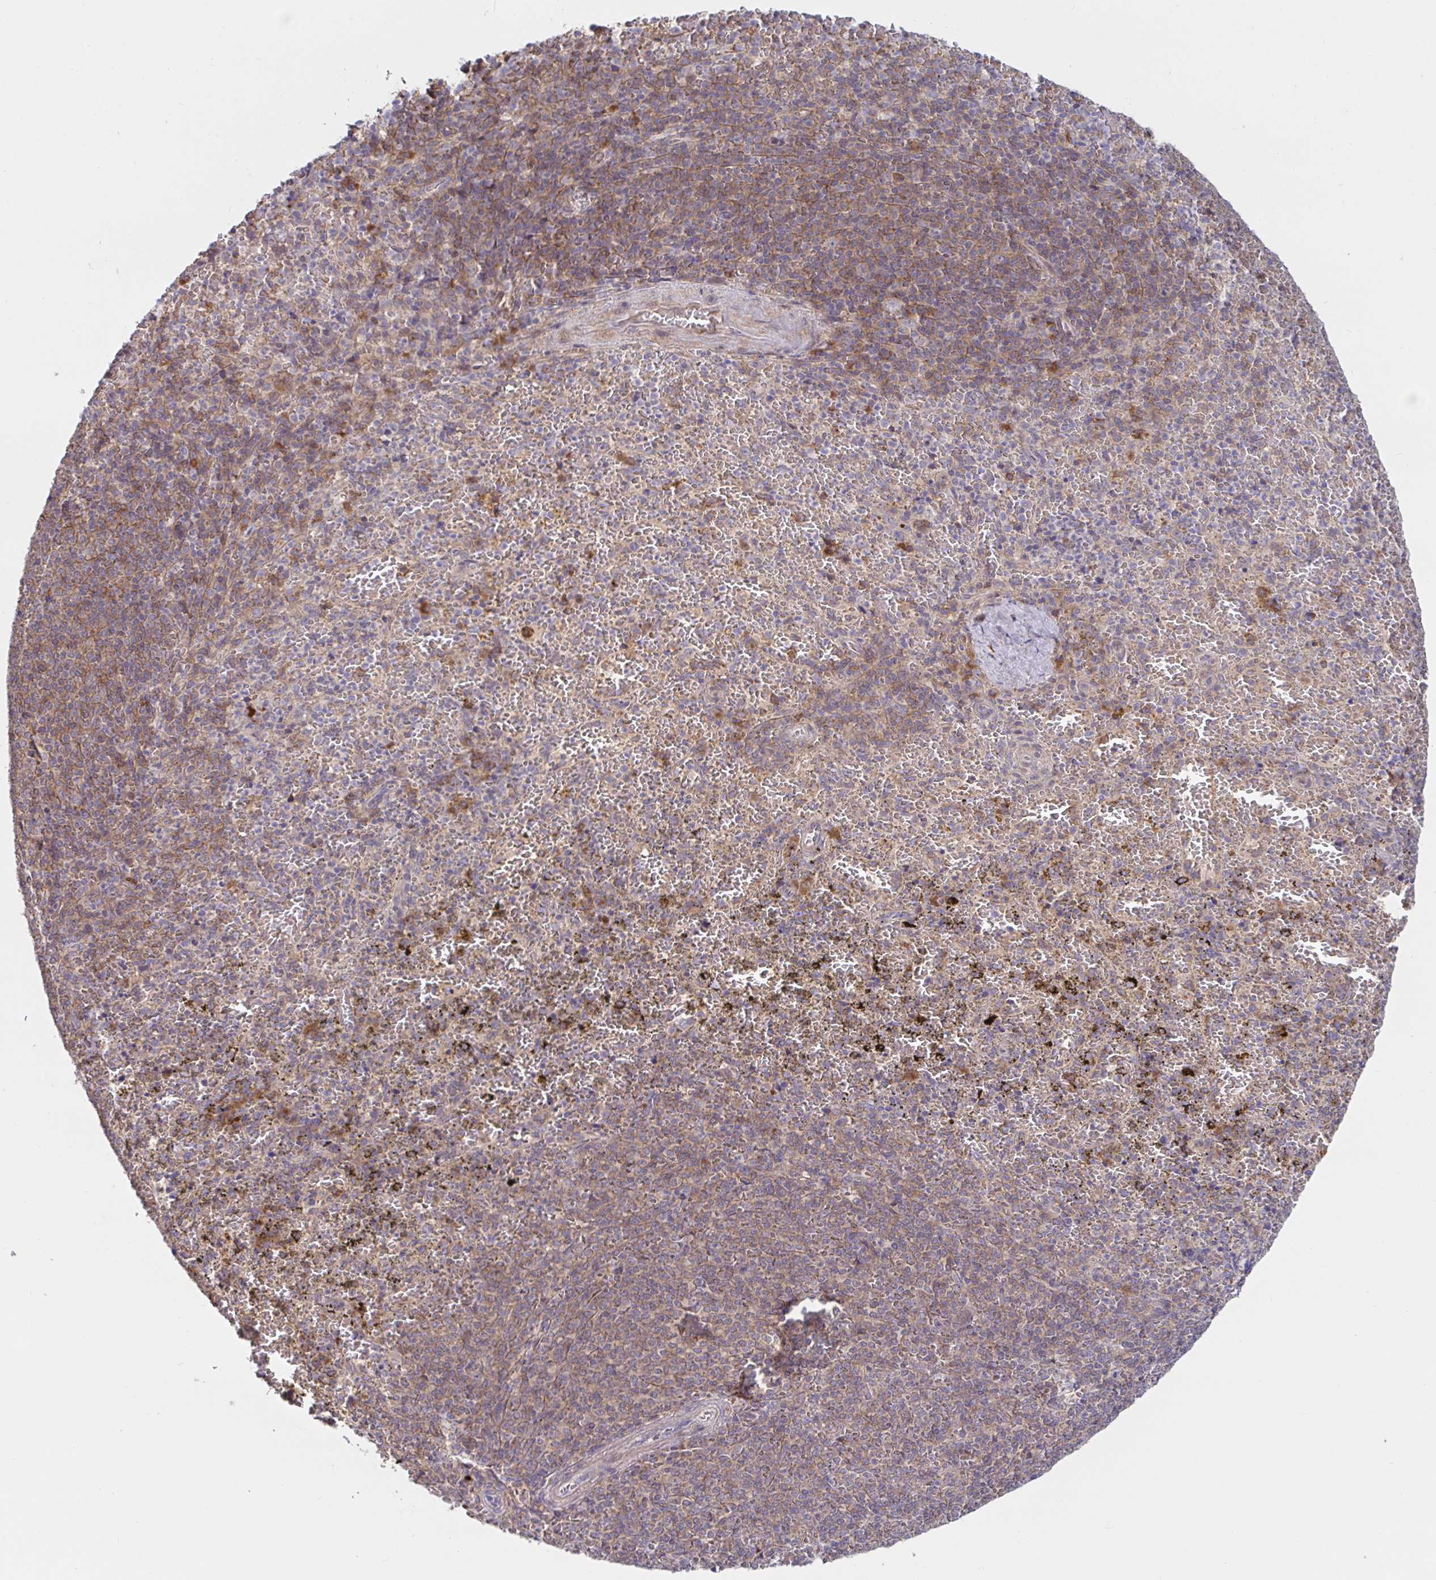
{"staining": {"intensity": "negative", "quantity": "none", "location": "none"}, "tissue": "spleen", "cell_type": "Cells in red pulp", "image_type": "normal", "snomed": [{"axis": "morphology", "description": "Normal tissue, NOS"}, {"axis": "topography", "description": "Spleen"}], "caption": "Immunohistochemistry micrograph of benign spleen stained for a protein (brown), which demonstrates no staining in cells in red pulp. The staining is performed using DAB (3,3'-diaminobenzidine) brown chromogen with nuclei counter-stained in using hematoxylin.", "gene": "LARP1", "patient": {"sex": "female", "age": 50}}